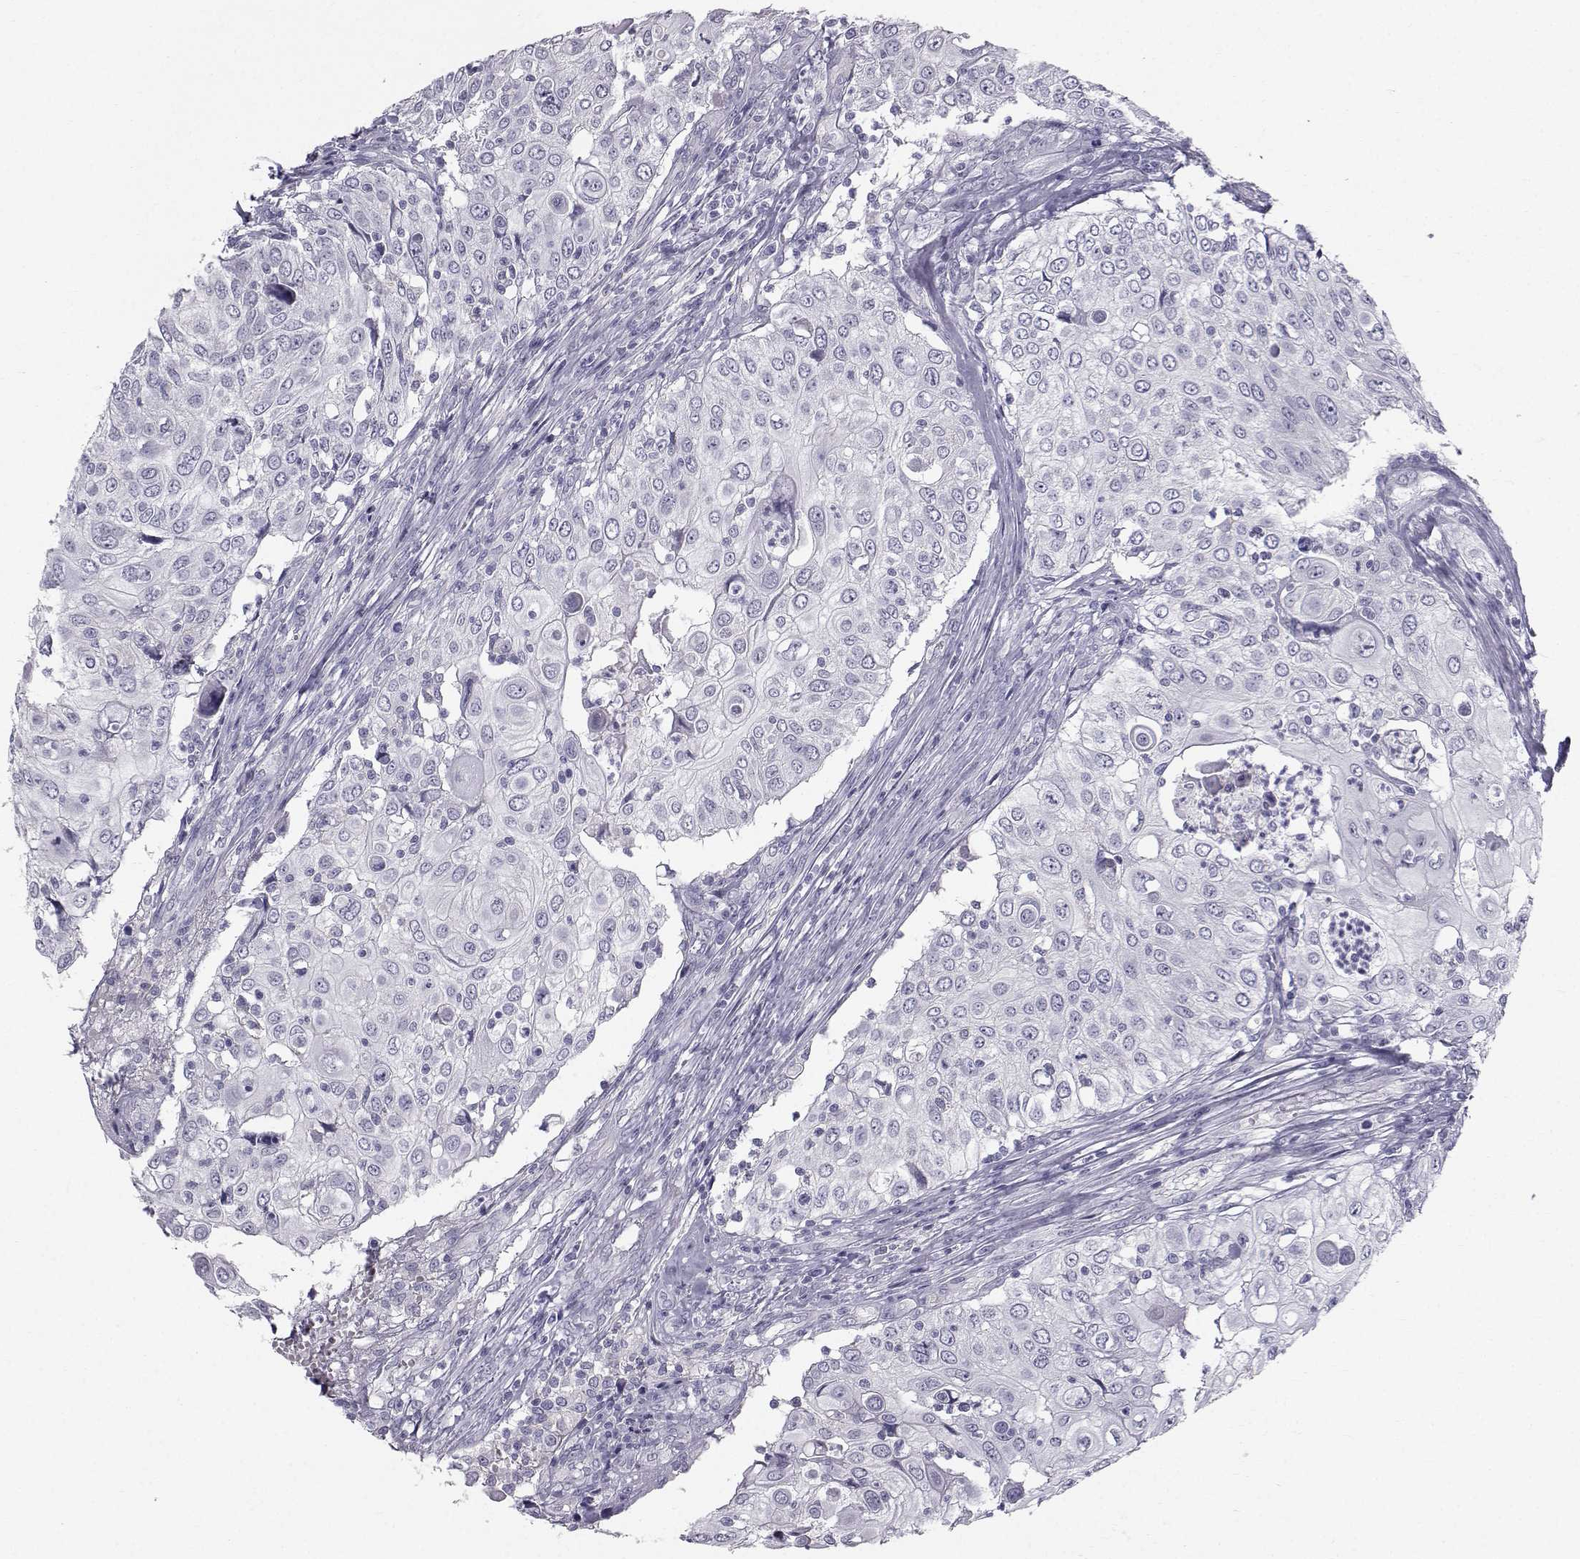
{"staining": {"intensity": "negative", "quantity": "none", "location": "none"}, "tissue": "urothelial cancer", "cell_type": "Tumor cells", "image_type": "cancer", "snomed": [{"axis": "morphology", "description": "Urothelial carcinoma, High grade"}, {"axis": "topography", "description": "Urinary bladder"}], "caption": "This is an immunohistochemistry histopathology image of urothelial cancer. There is no staining in tumor cells.", "gene": "SPDYE4", "patient": {"sex": "female", "age": 79}}